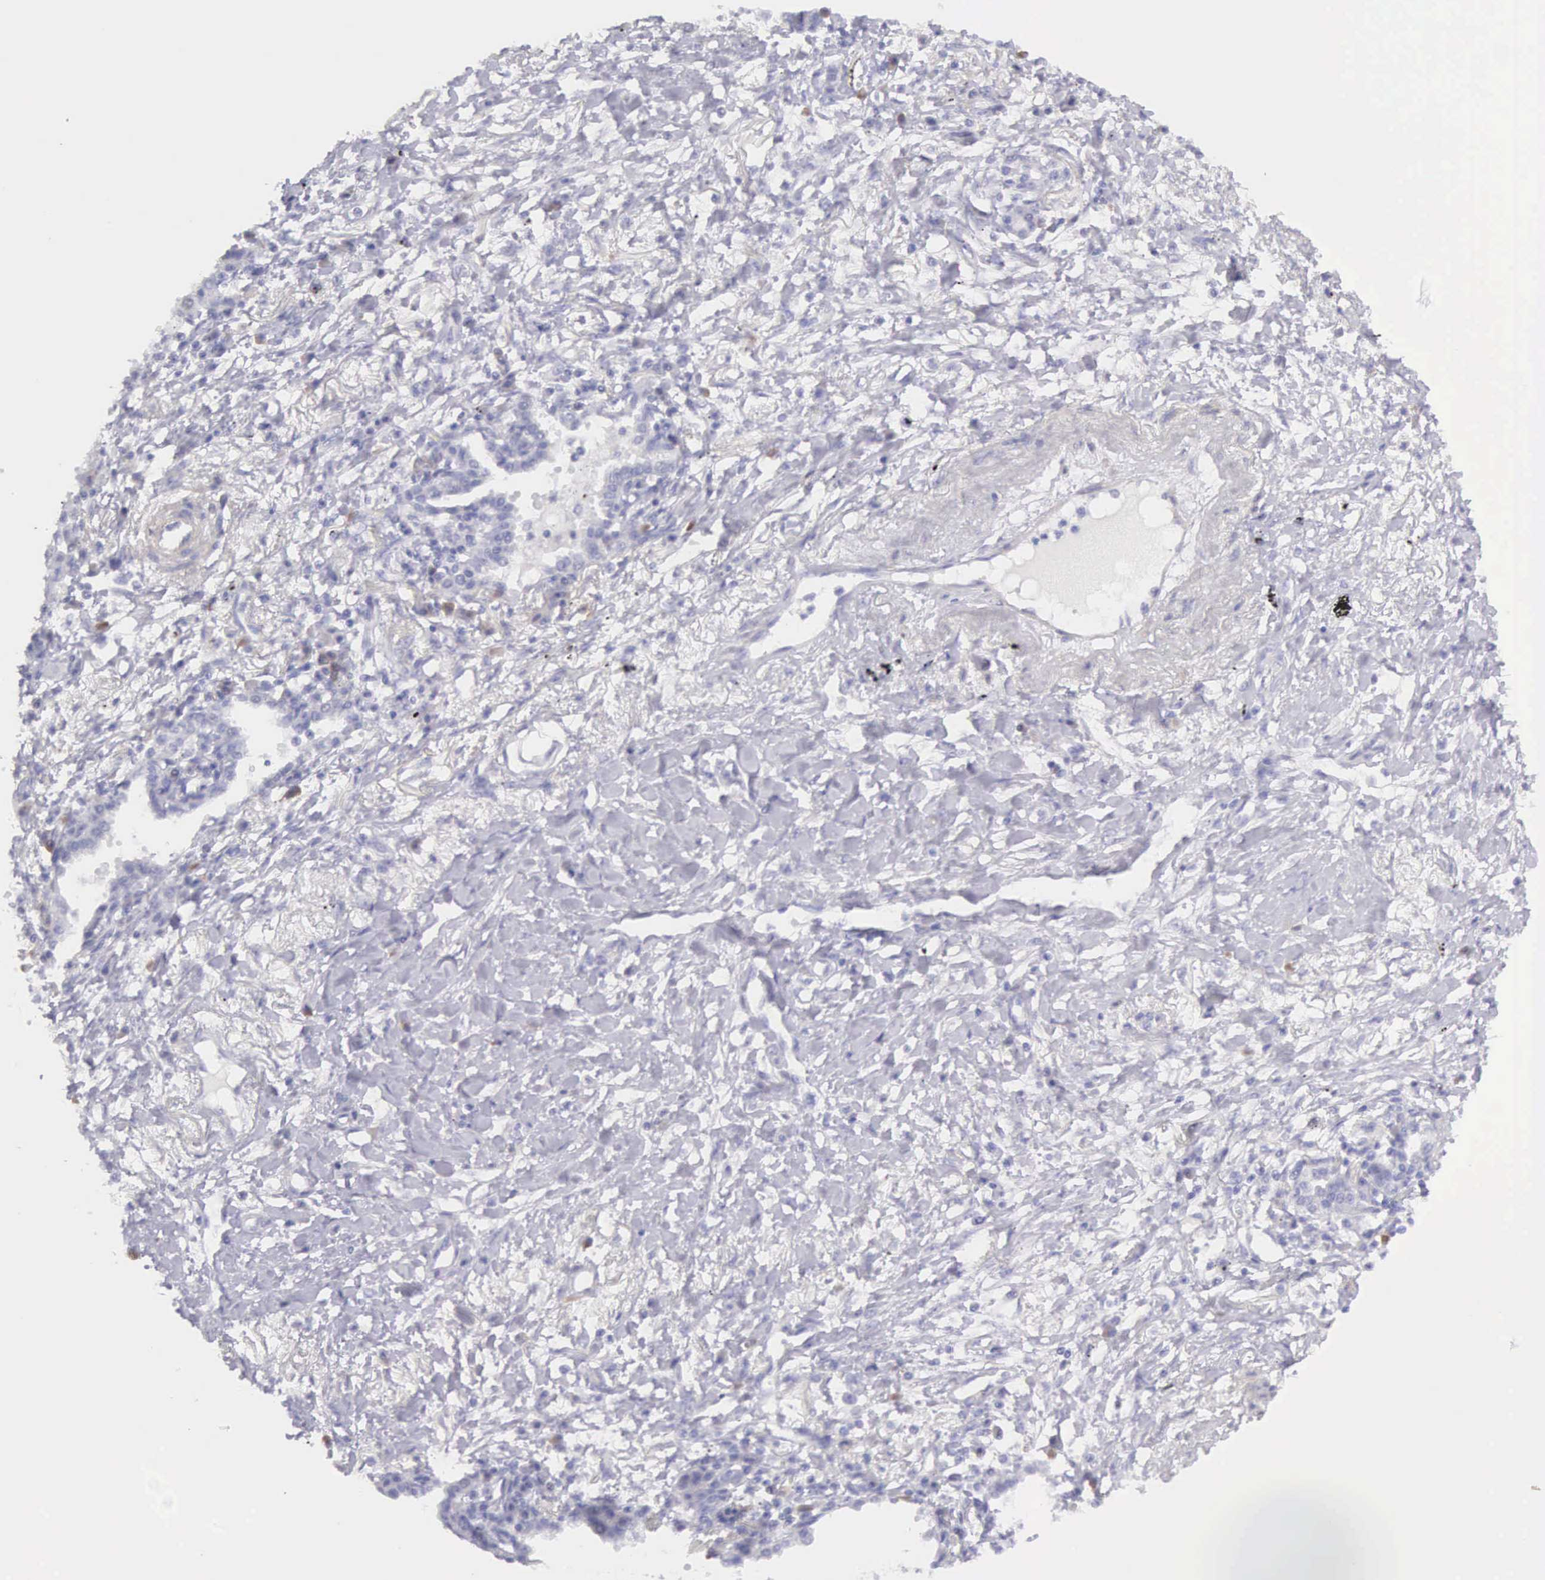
{"staining": {"intensity": "negative", "quantity": "none", "location": "none"}, "tissue": "lung cancer", "cell_type": "Tumor cells", "image_type": "cancer", "snomed": [{"axis": "morphology", "description": "Adenocarcinoma, NOS"}, {"axis": "topography", "description": "Lung"}], "caption": "Lung cancer was stained to show a protein in brown. There is no significant expression in tumor cells. (IHC, brightfield microscopy, high magnification).", "gene": "ARFGAP3", "patient": {"sex": "male", "age": 60}}